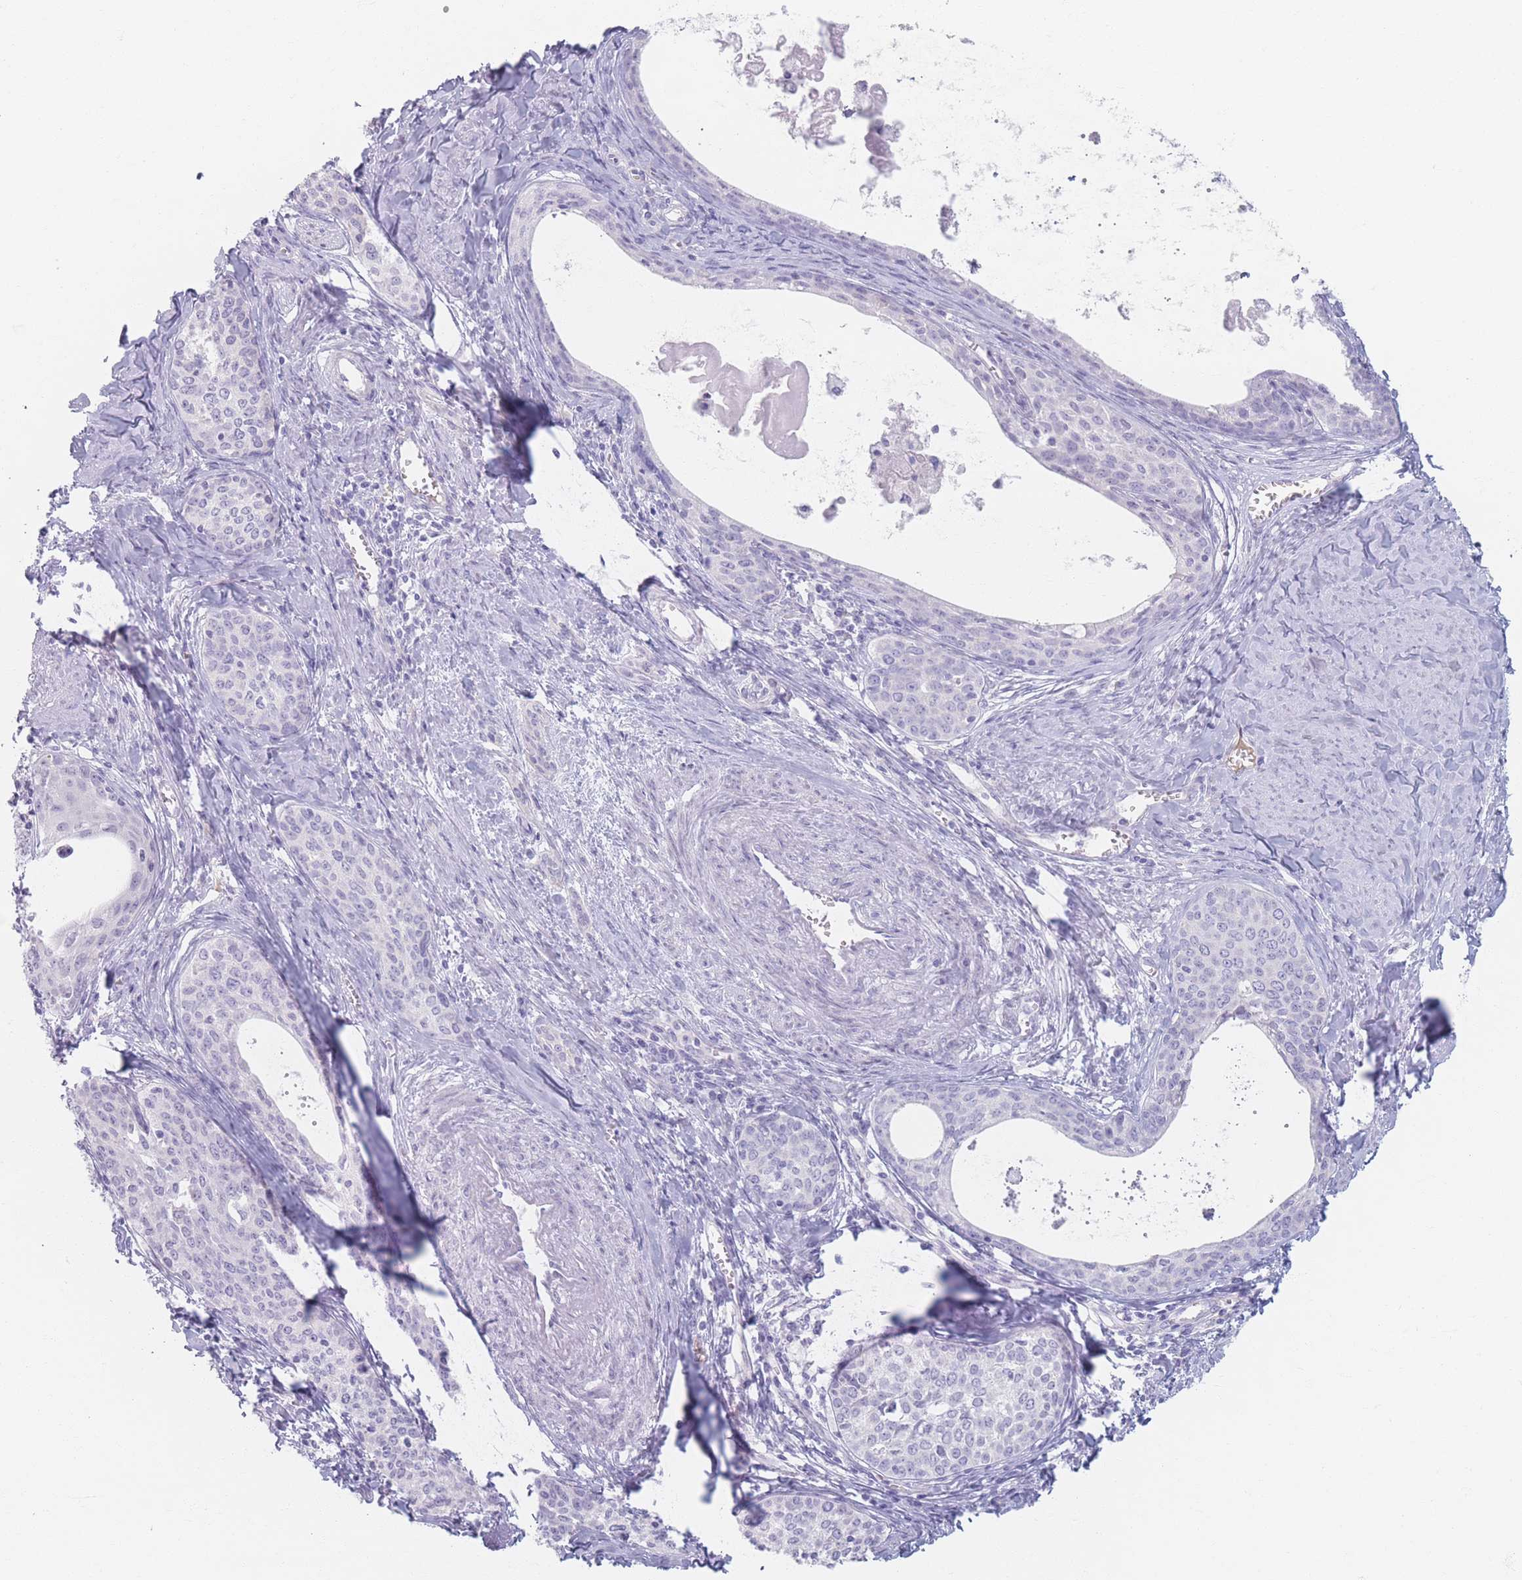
{"staining": {"intensity": "negative", "quantity": "none", "location": "none"}, "tissue": "cervical cancer", "cell_type": "Tumor cells", "image_type": "cancer", "snomed": [{"axis": "morphology", "description": "Squamous cell carcinoma, NOS"}, {"axis": "morphology", "description": "Adenocarcinoma, NOS"}, {"axis": "topography", "description": "Cervix"}], "caption": "Immunohistochemical staining of human cervical cancer displays no significant staining in tumor cells. Brightfield microscopy of immunohistochemistry (IHC) stained with DAB (3,3'-diaminobenzidine) (brown) and hematoxylin (blue), captured at high magnification.", "gene": "PIGM", "patient": {"sex": "female", "age": 52}}